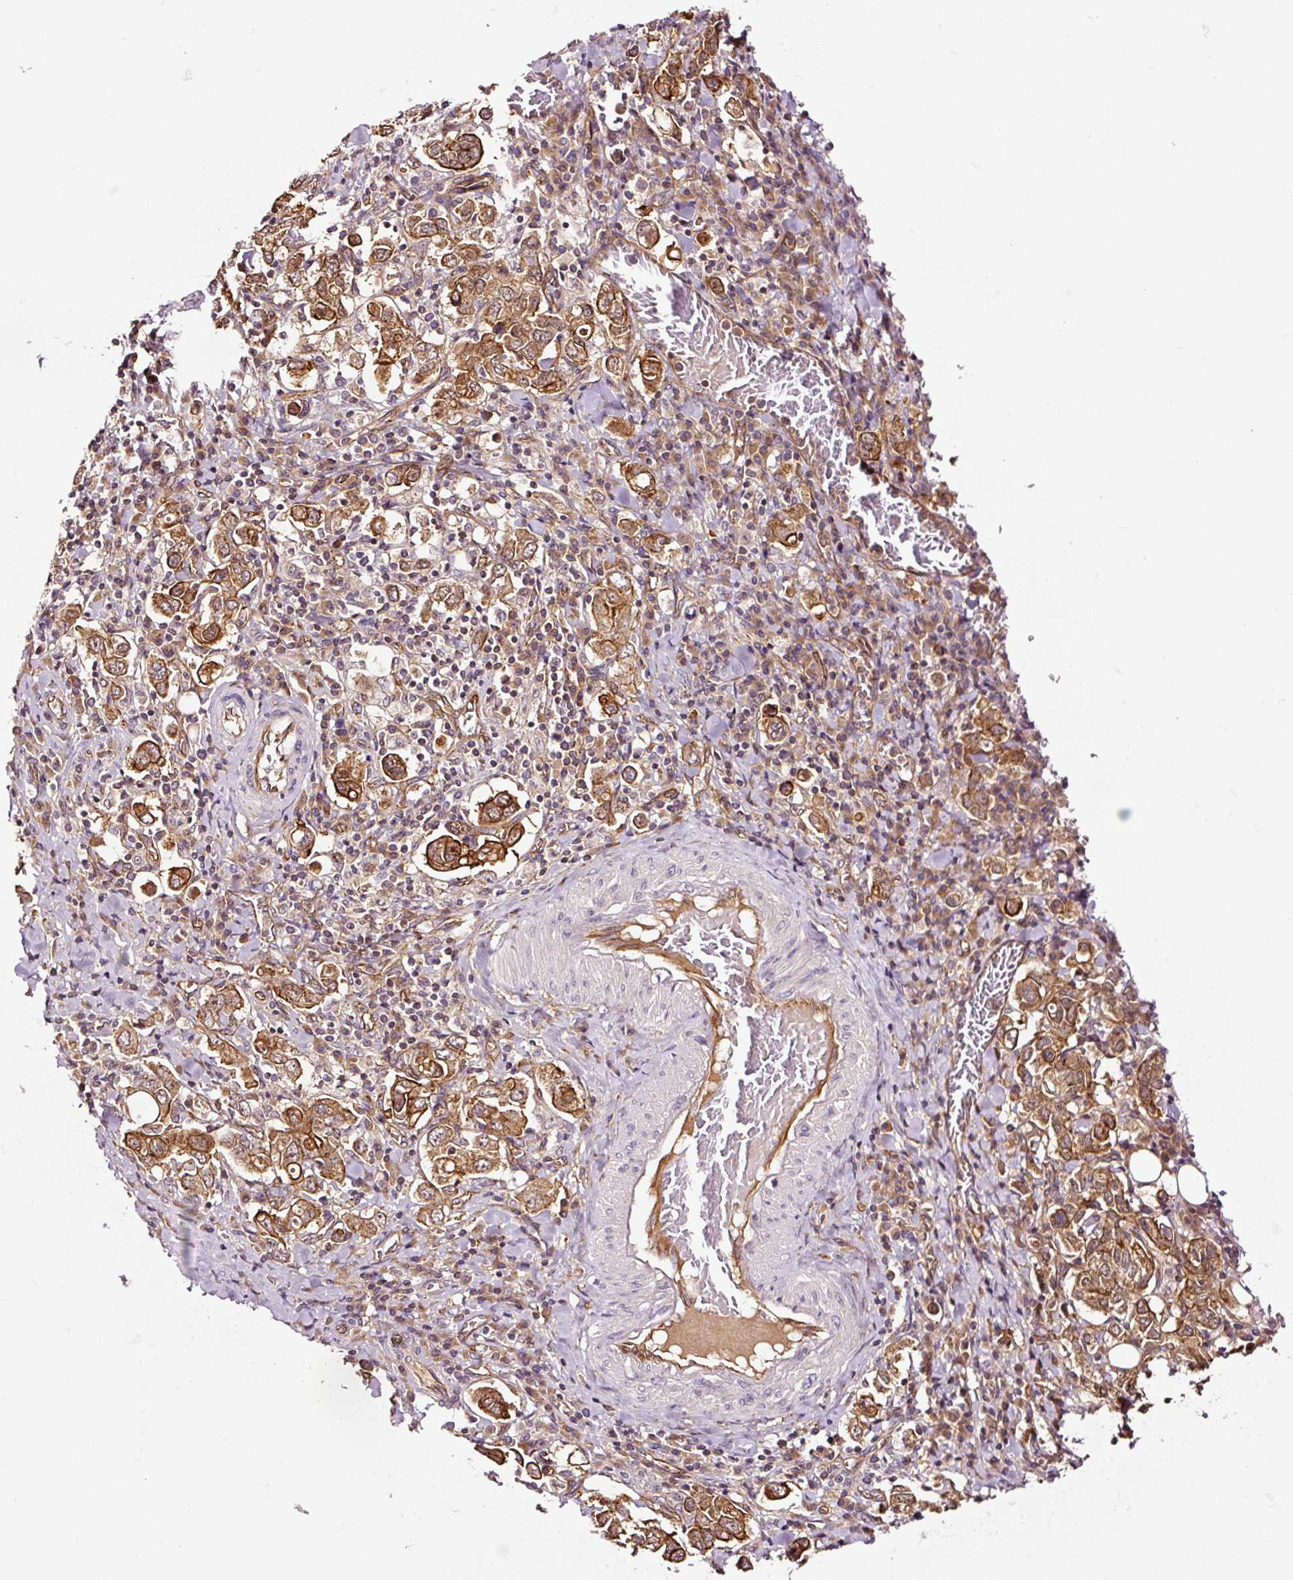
{"staining": {"intensity": "strong", "quantity": ">75%", "location": "cytoplasmic/membranous"}, "tissue": "stomach cancer", "cell_type": "Tumor cells", "image_type": "cancer", "snomed": [{"axis": "morphology", "description": "Adenocarcinoma, NOS"}, {"axis": "topography", "description": "Stomach, upper"}], "caption": "The immunohistochemical stain shows strong cytoplasmic/membranous expression in tumor cells of stomach cancer (adenocarcinoma) tissue.", "gene": "METAP1", "patient": {"sex": "male", "age": 62}}